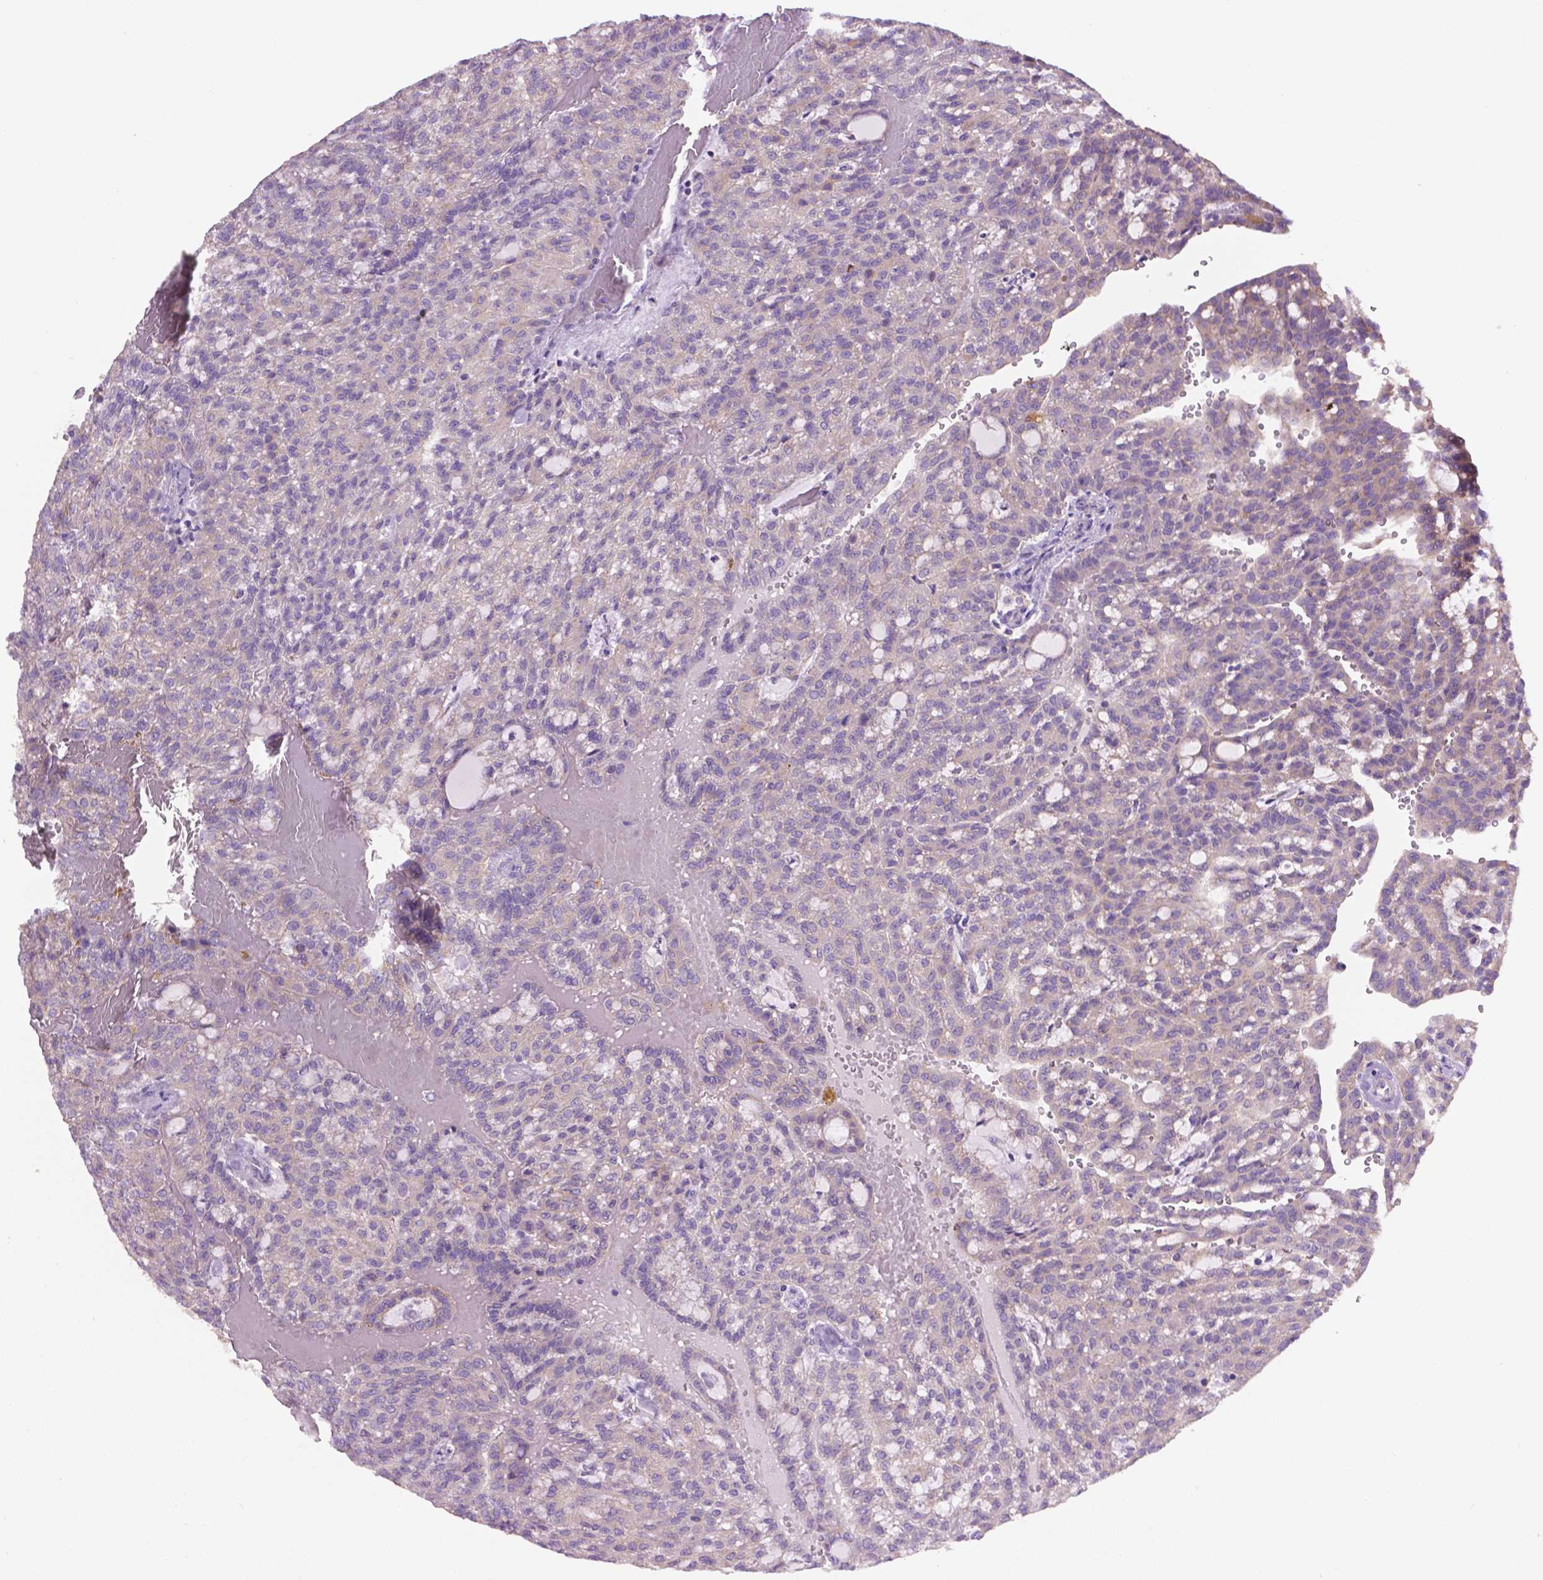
{"staining": {"intensity": "negative", "quantity": "none", "location": "none"}, "tissue": "renal cancer", "cell_type": "Tumor cells", "image_type": "cancer", "snomed": [{"axis": "morphology", "description": "Adenocarcinoma, NOS"}, {"axis": "topography", "description": "Kidney"}], "caption": "Immunohistochemical staining of human adenocarcinoma (renal) reveals no significant staining in tumor cells.", "gene": "CDH7", "patient": {"sex": "male", "age": 63}}